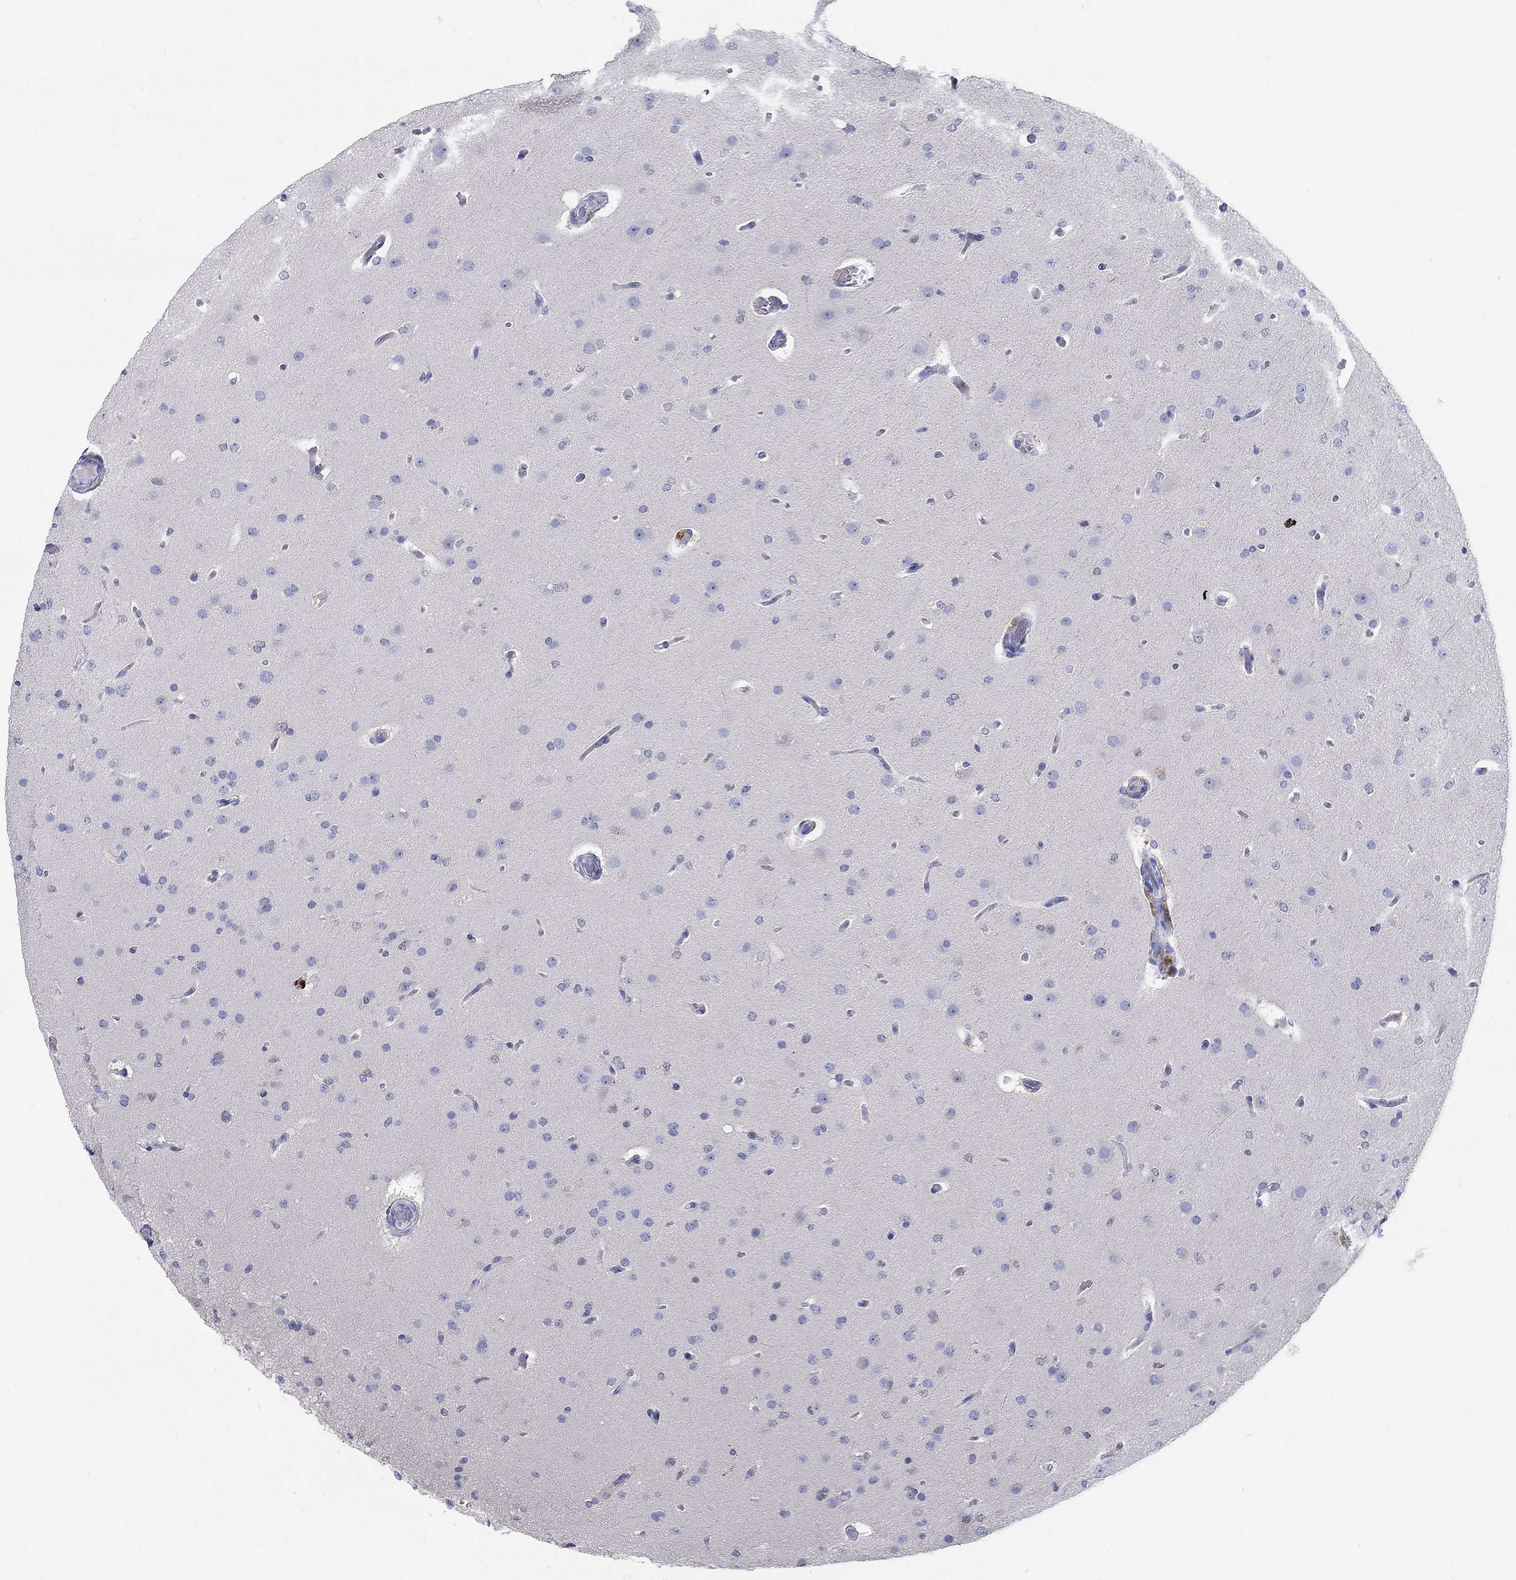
{"staining": {"intensity": "negative", "quantity": "none", "location": "none"}, "tissue": "glioma", "cell_type": "Tumor cells", "image_type": "cancer", "snomed": [{"axis": "morphology", "description": "Glioma, malignant, Low grade"}, {"axis": "topography", "description": "Brain"}], "caption": "Immunohistochemistry (IHC) micrograph of human malignant glioma (low-grade) stained for a protein (brown), which shows no expression in tumor cells.", "gene": "AKR1C2", "patient": {"sex": "male", "age": 41}}